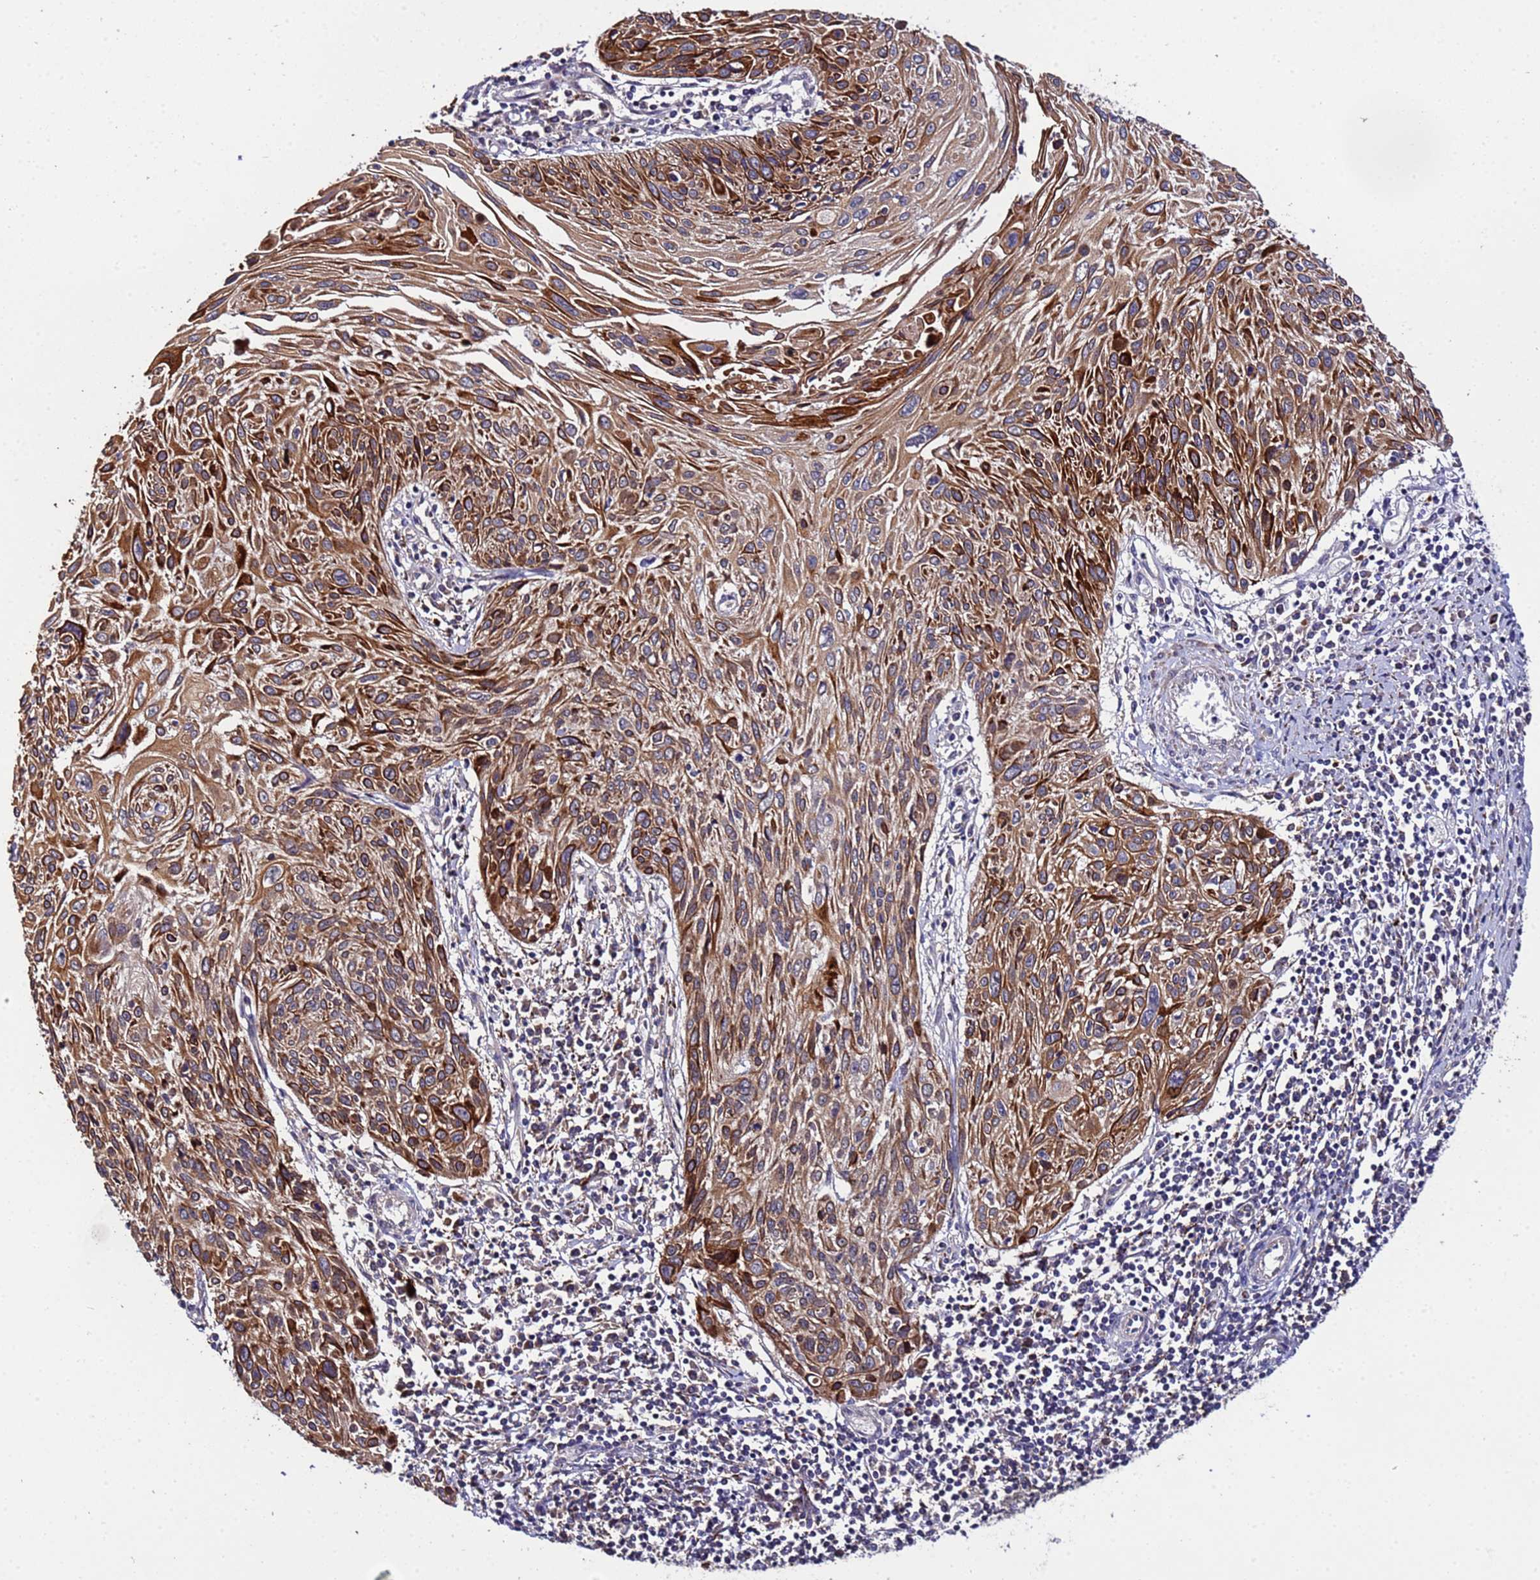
{"staining": {"intensity": "strong", "quantity": ">75%", "location": "cytoplasmic/membranous"}, "tissue": "cervical cancer", "cell_type": "Tumor cells", "image_type": "cancer", "snomed": [{"axis": "morphology", "description": "Squamous cell carcinoma, NOS"}, {"axis": "topography", "description": "Cervix"}], "caption": "Immunohistochemical staining of human squamous cell carcinoma (cervical) shows high levels of strong cytoplasmic/membranous staining in approximately >75% of tumor cells.", "gene": "PLXDC2", "patient": {"sex": "female", "age": 51}}